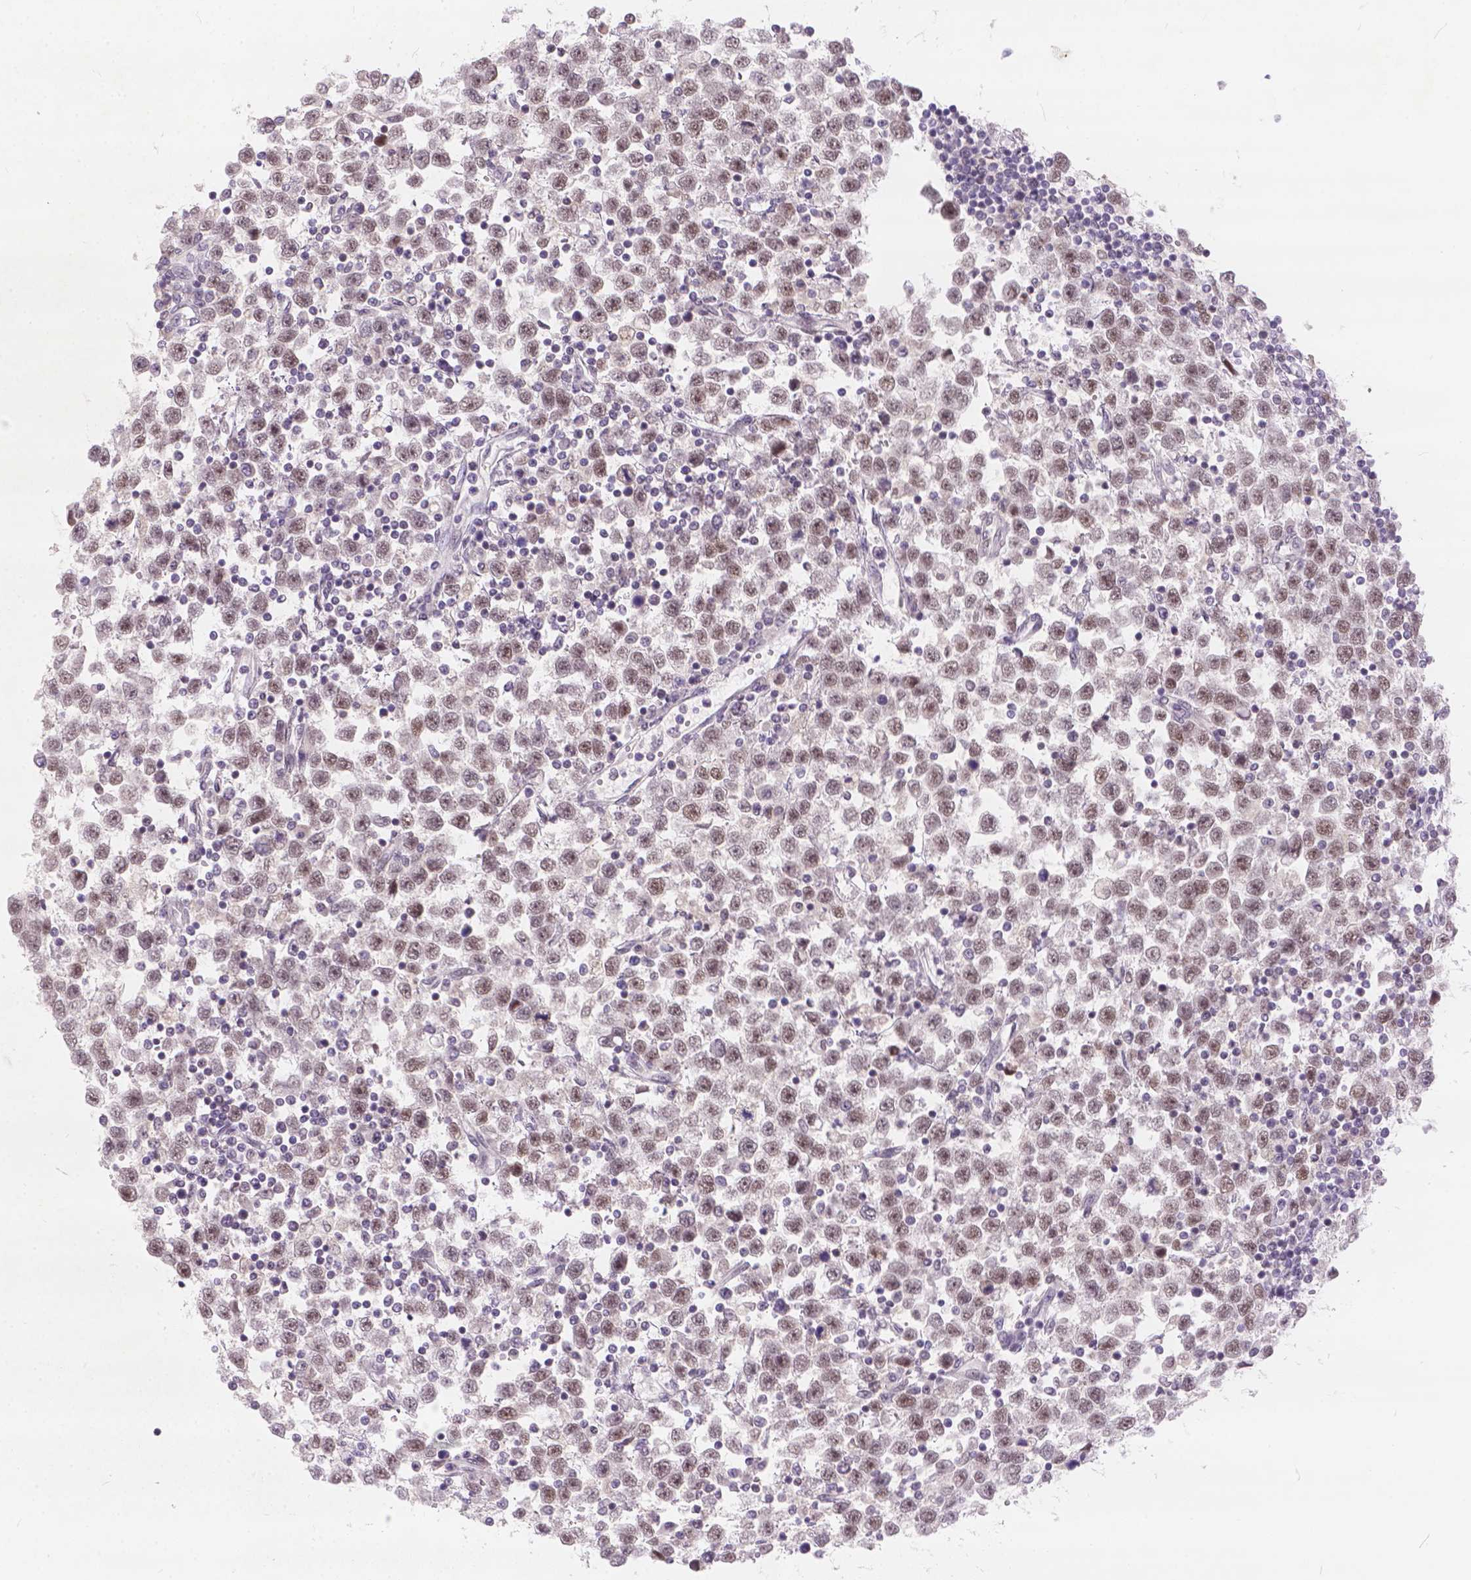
{"staining": {"intensity": "weak", "quantity": ">75%", "location": "nuclear"}, "tissue": "testis cancer", "cell_type": "Tumor cells", "image_type": "cancer", "snomed": [{"axis": "morphology", "description": "Seminoma, NOS"}, {"axis": "topography", "description": "Testis"}], "caption": "Immunohistochemistry photomicrograph of neoplastic tissue: seminoma (testis) stained using immunohistochemistry exhibits low levels of weak protein expression localized specifically in the nuclear of tumor cells, appearing as a nuclear brown color.", "gene": "FAM53A", "patient": {"sex": "male", "age": 34}}